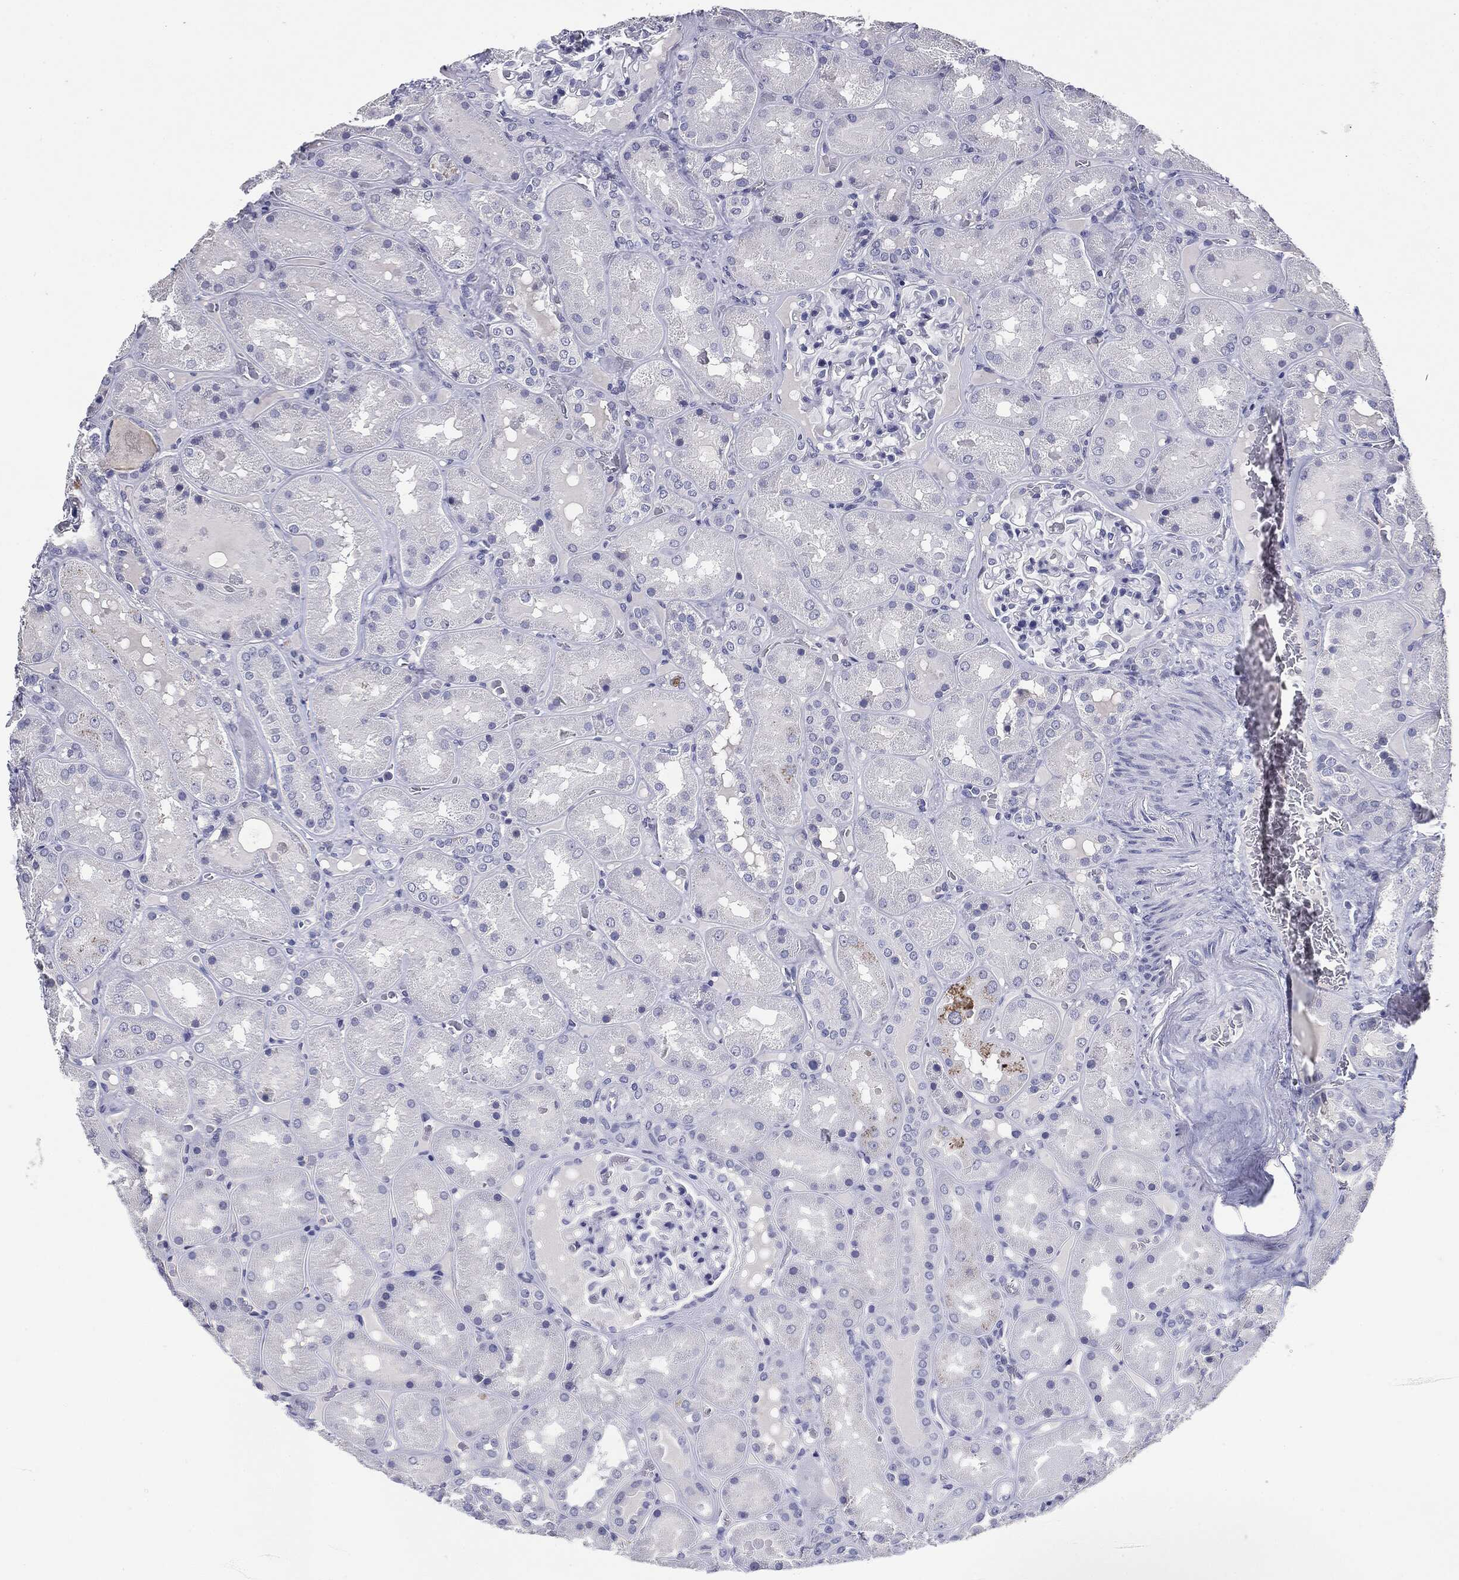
{"staining": {"intensity": "negative", "quantity": "none", "location": "none"}, "tissue": "kidney", "cell_type": "Cells in glomeruli", "image_type": "normal", "snomed": [{"axis": "morphology", "description": "Normal tissue, NOS"}, {"axis": "topography", "description": "Kidney"}], "caption": "Histopathology image shows no protein positivity in cells in glomeruli of benign kidney. The staining is performed using DAB brown chromogen with nuclei counter-stained in using hematoxylin.", "gene": "SERPINB4", "patient": {"sex": "male", "age": 73}}